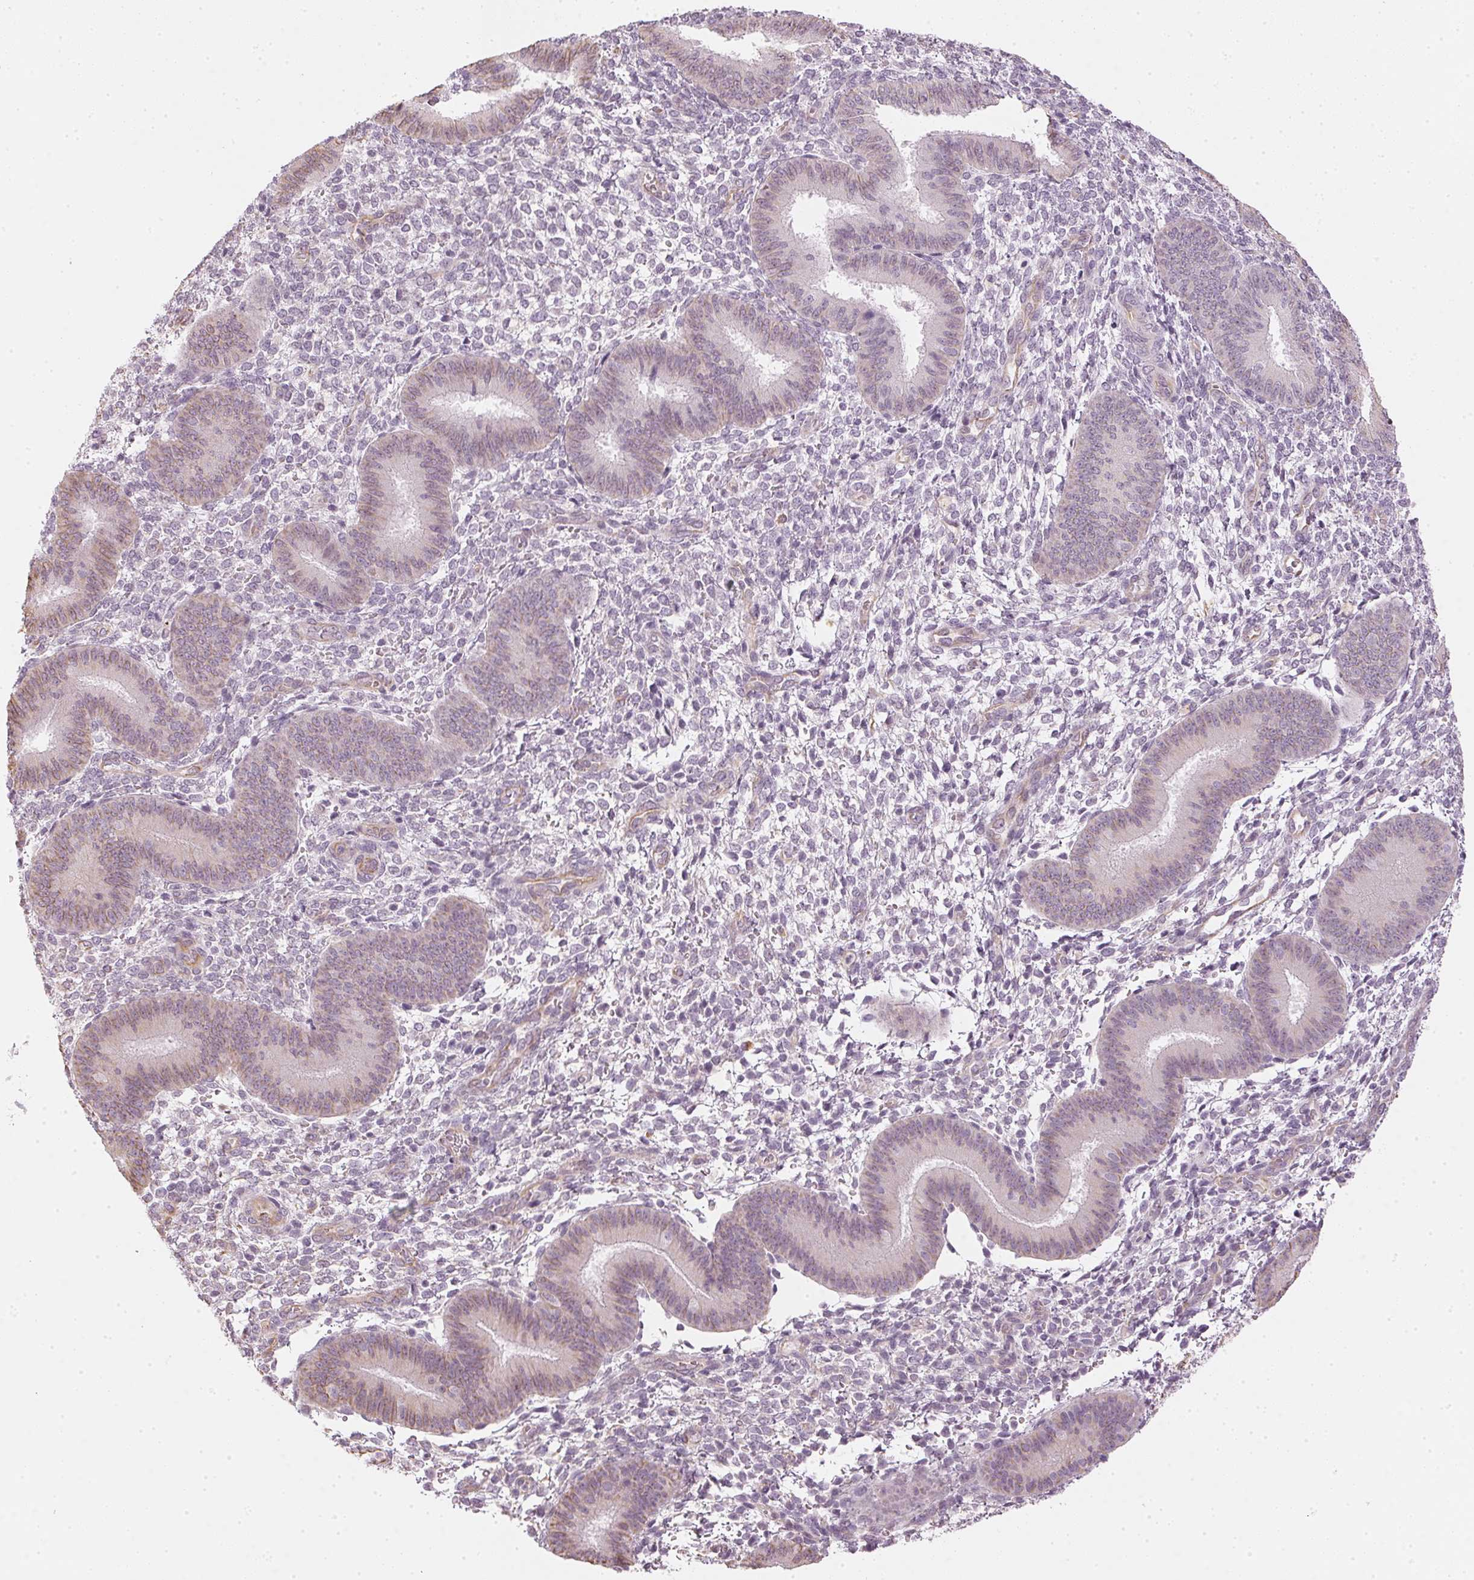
{"staining": {"intensity": "negative", "quantity": "none", "location": "none"}, "tissue": "endometrium", "cell_type": "Cells in endometrial stroma", "image_type": "normal", "snomed": [{"axis": "morphology", "description": "Normal tissue, NOS"}, {"axis": "topography", "description": "Endometrium"}], "caption": "Immunohistochemical staining of unremarkable human endometrium shows no significant expression in cells in endometrial stroma.", "gene": "APLP1", "patient": {"sex": "female", "age": 39}}